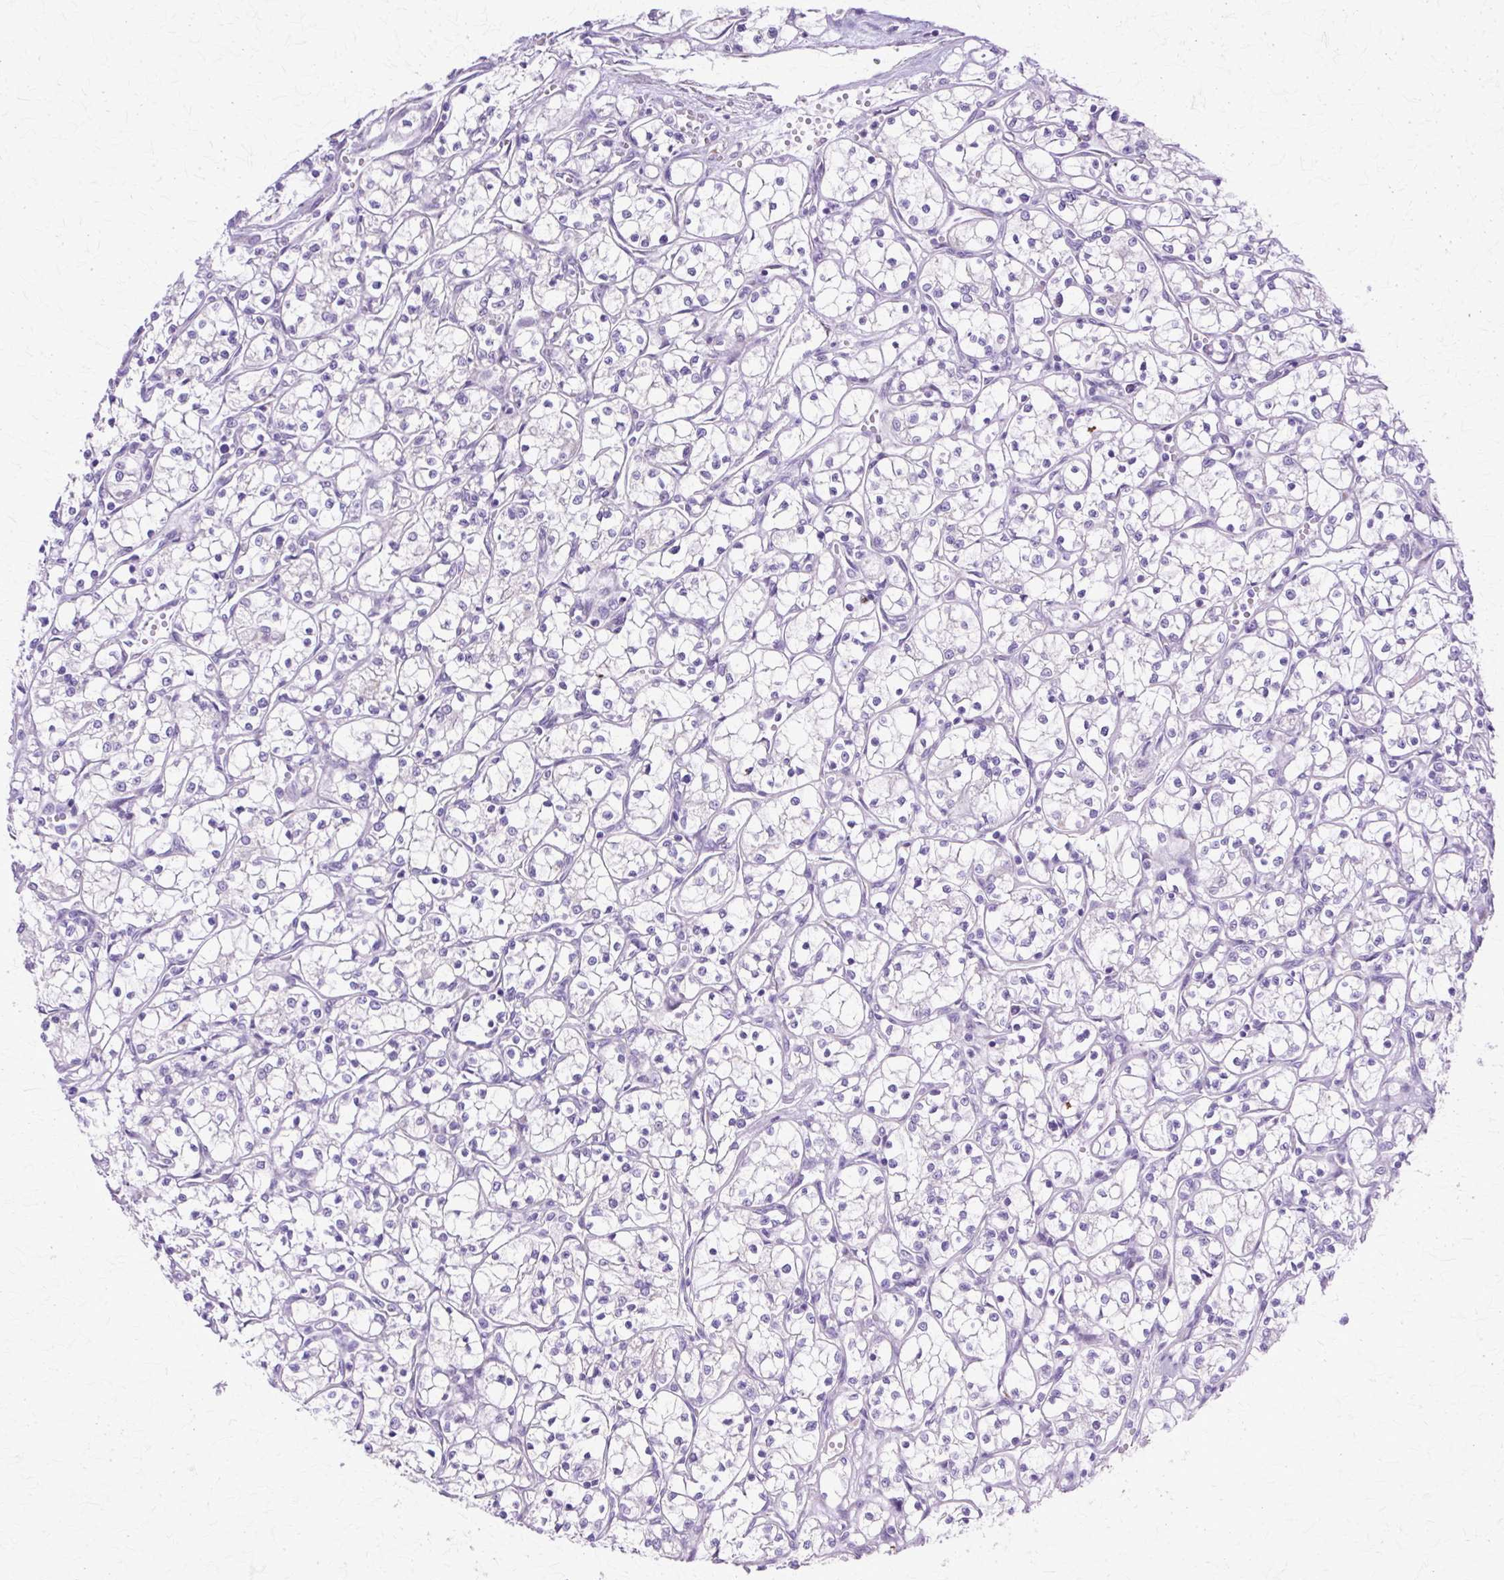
{"staining": {"intensity": "negative", "quantity": "none", "location": "none"}, "tissue": "renal cancer", "cell_type": "Tumor cells", "image_type": "cancer", "snomed": [{"axis": "morphology", "description": "Adenocarcinoma, NOS"}, {"axis": "topography", "description": "Kidney"}], "caption": "Immunohistochemistry photomicrograph of neoplastic tissue: renal cancer stained with DAB displays no significant protein expression in tumor cells.", "gene": "TBC1D3G", "patient": {"sex": "female", "age": 69}}